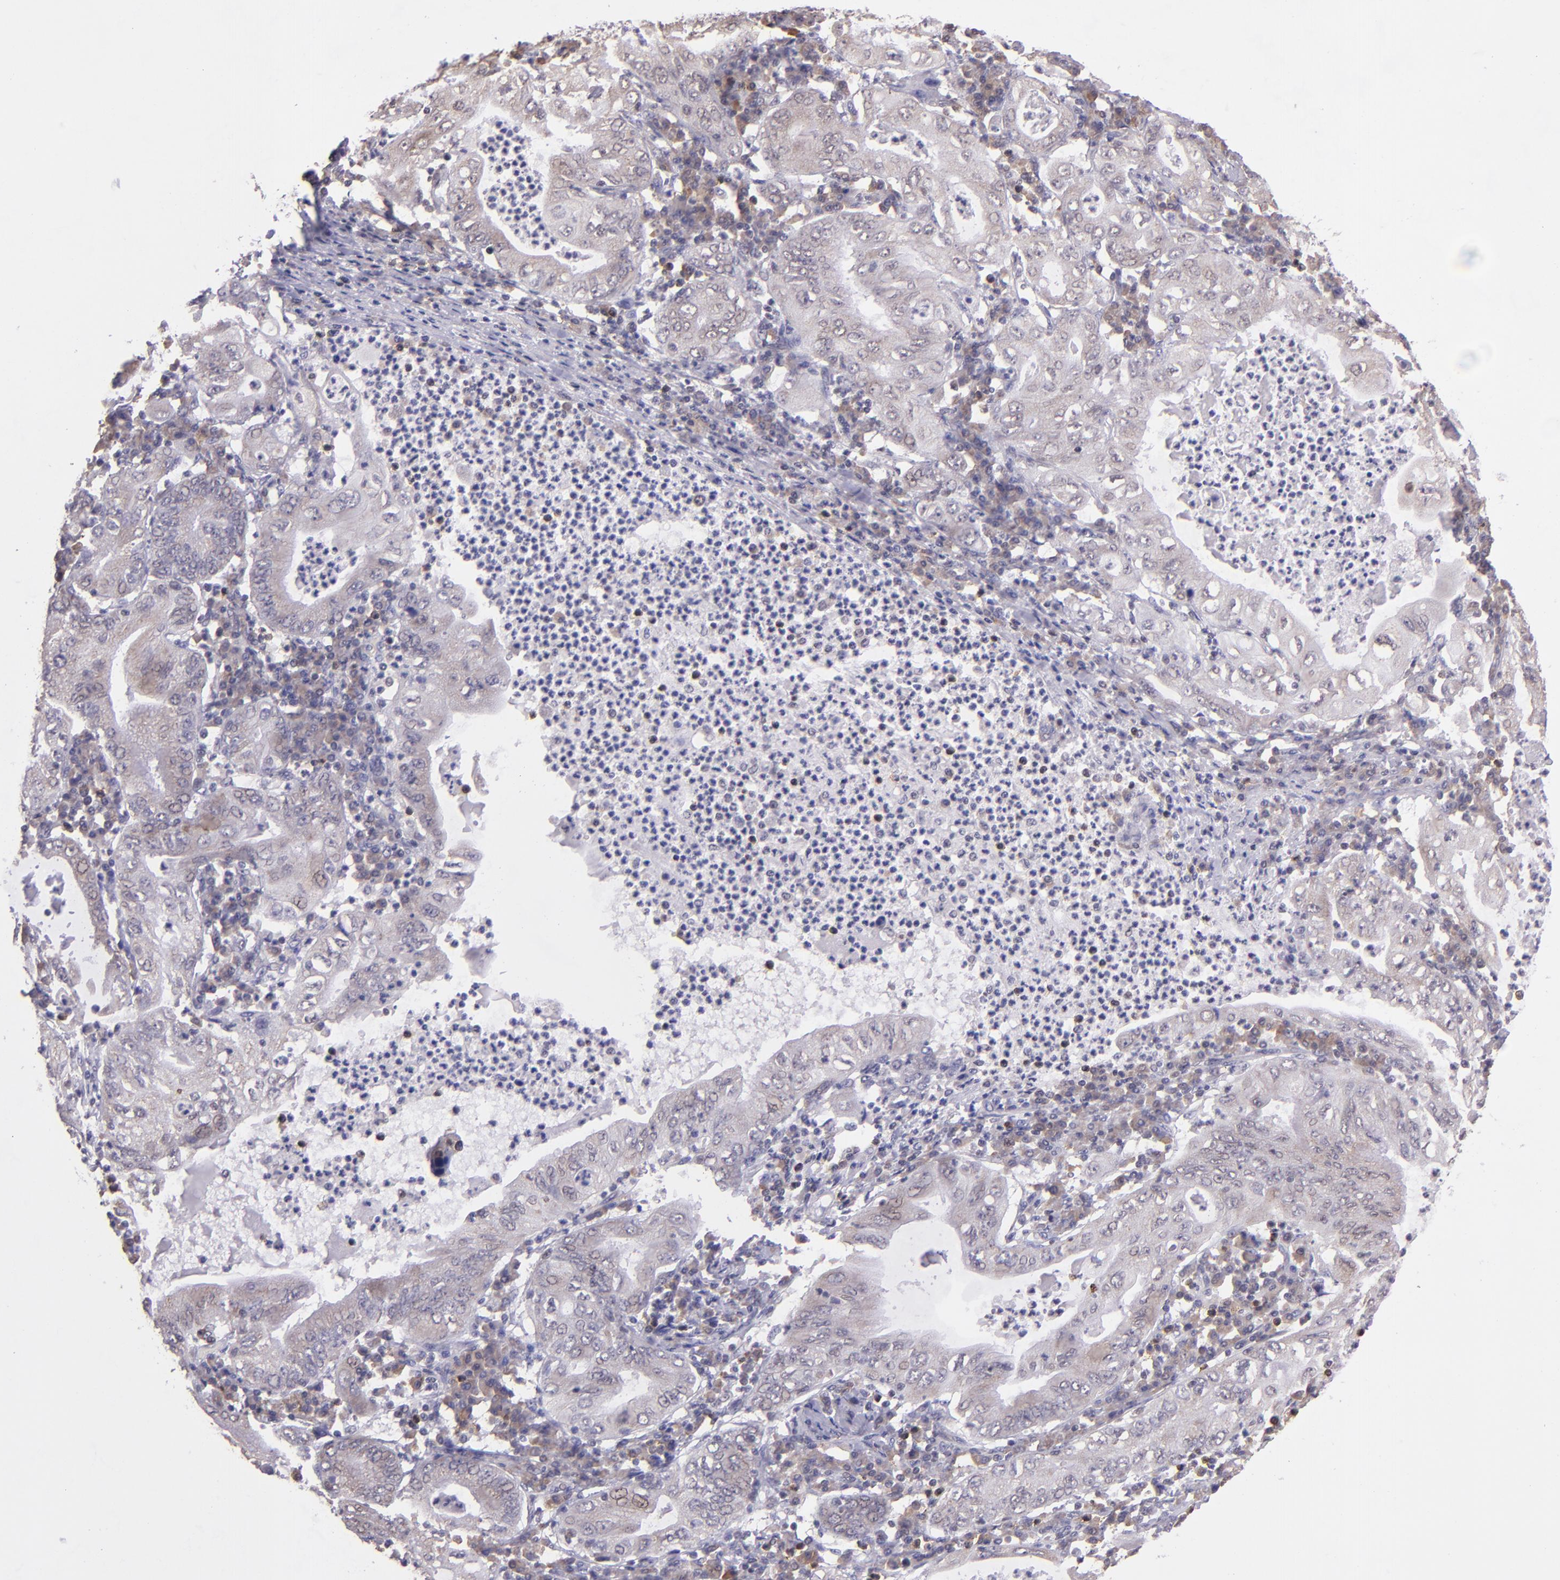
{"staining": {"intensity": "weak", "quantity": ">75%", "location": "cytoplasmic/membranous"}, "tissue": "stomach cancer", "cell_type": "Tumor cells", "image_type": "cancer", "snomed": [{"axis": "morphology", "description": "Normal tissue, NOS"}, {"axis": "morphology", "description": "Adenocarcinoma, NOS"}, {"axis": "topography", "description": "Esophagus"}, {"axis": "topography", "description": "Stomach, upper"}, {"axis": "topography", "description": "Peripheral nerve tissue"}], "caption": "Weak cytoplasmic/membranous positivity for a protein is seen in about >75% of tumor cells of stomach cancer (adenocarcinoma) using immunohistochemistry.", "gene": "ELF1", "patient": {"sex": "male", "age": 62}}